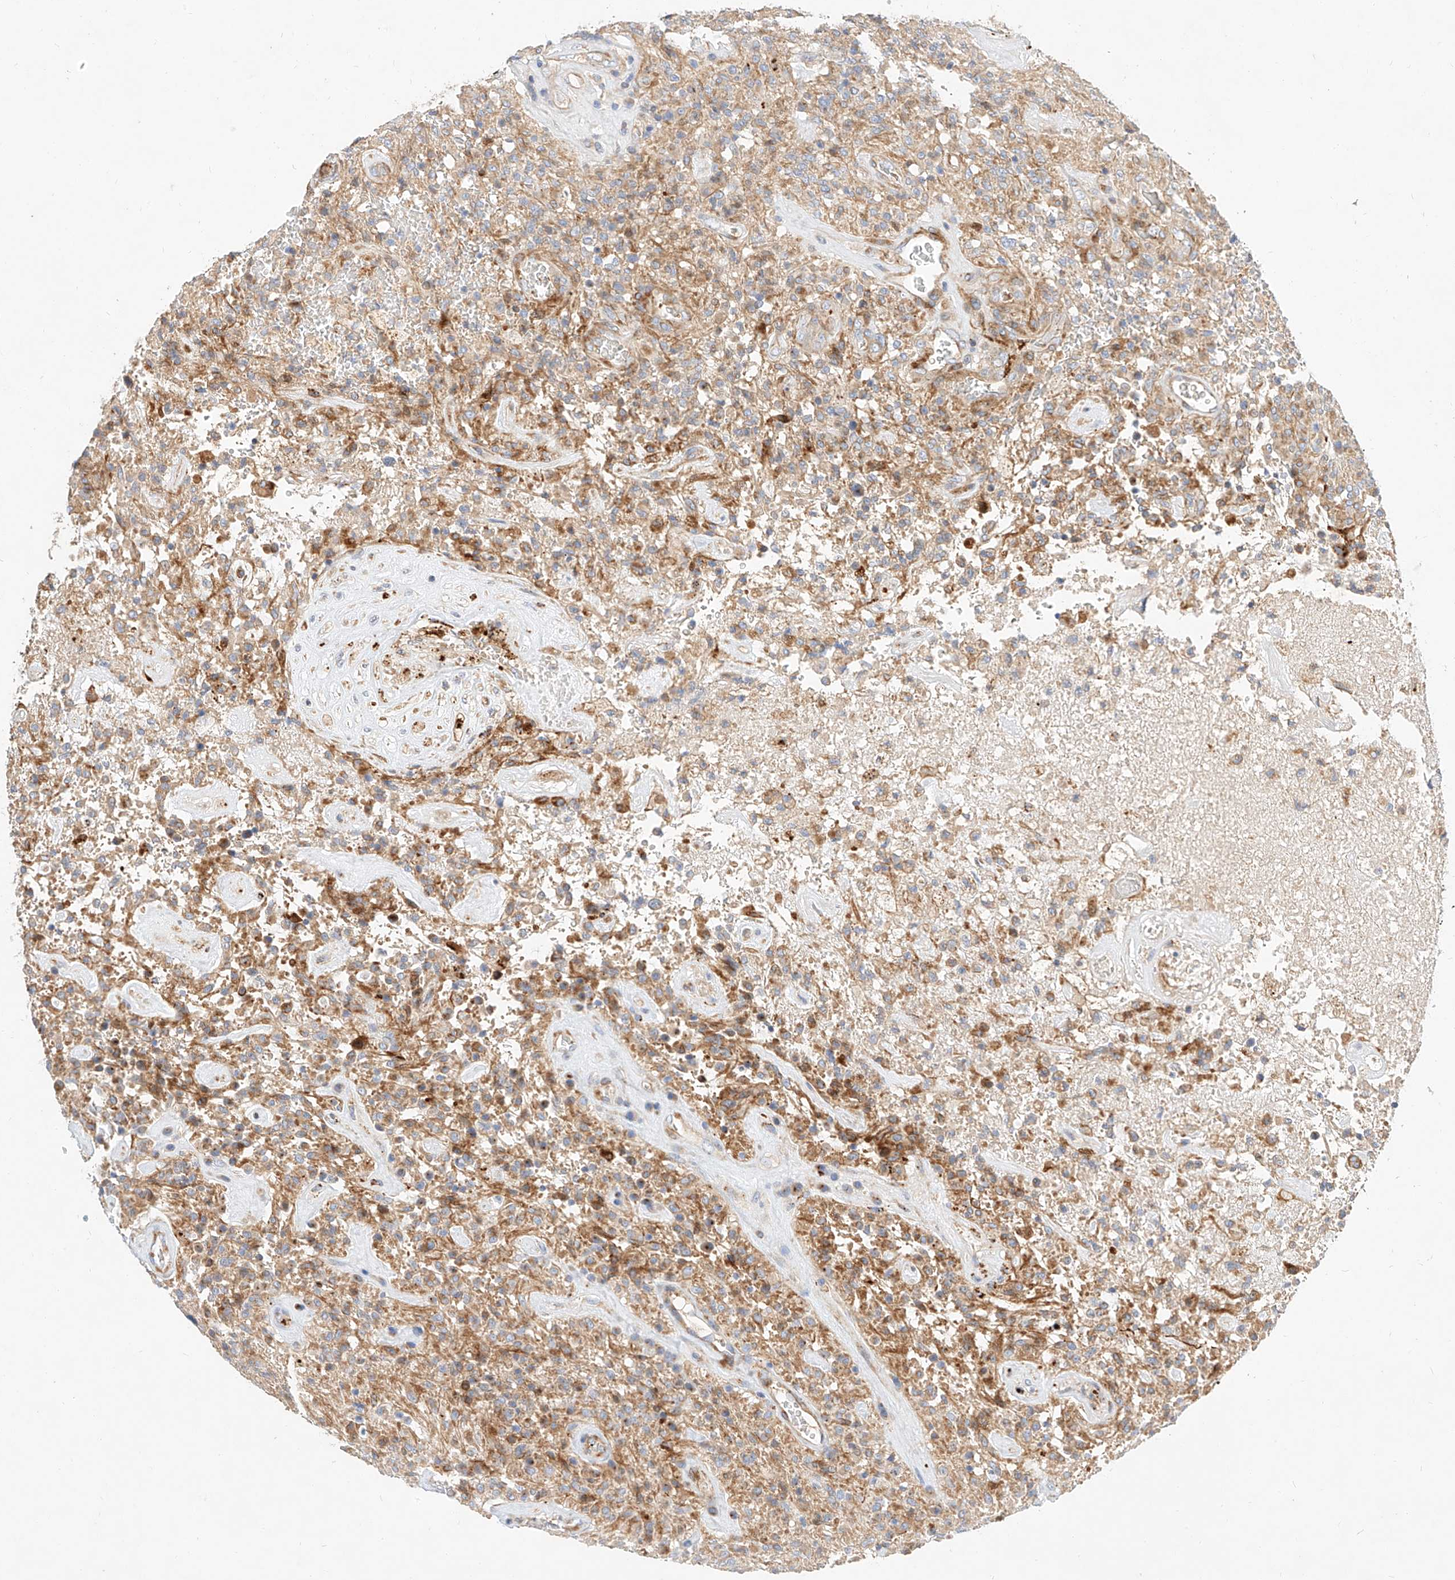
{"staining": {"intensity": "weak", "quantity": "<25%", "location": "cytoplasmic/membranous"}, "tissue": "glioma", "cell_type": "Tumor cells", "image_type": "cancer", "snomed": [{"axis": "morphology", "description": "Glioma, malignant, High grade"}, {"axis": "topography", "description": "Brain"}], "caption": "This is an IHC image of human glioma. There is no expression in tumor cells.", "gene": "KCNH5", "patient": {"sex": "female", "age": 57}}